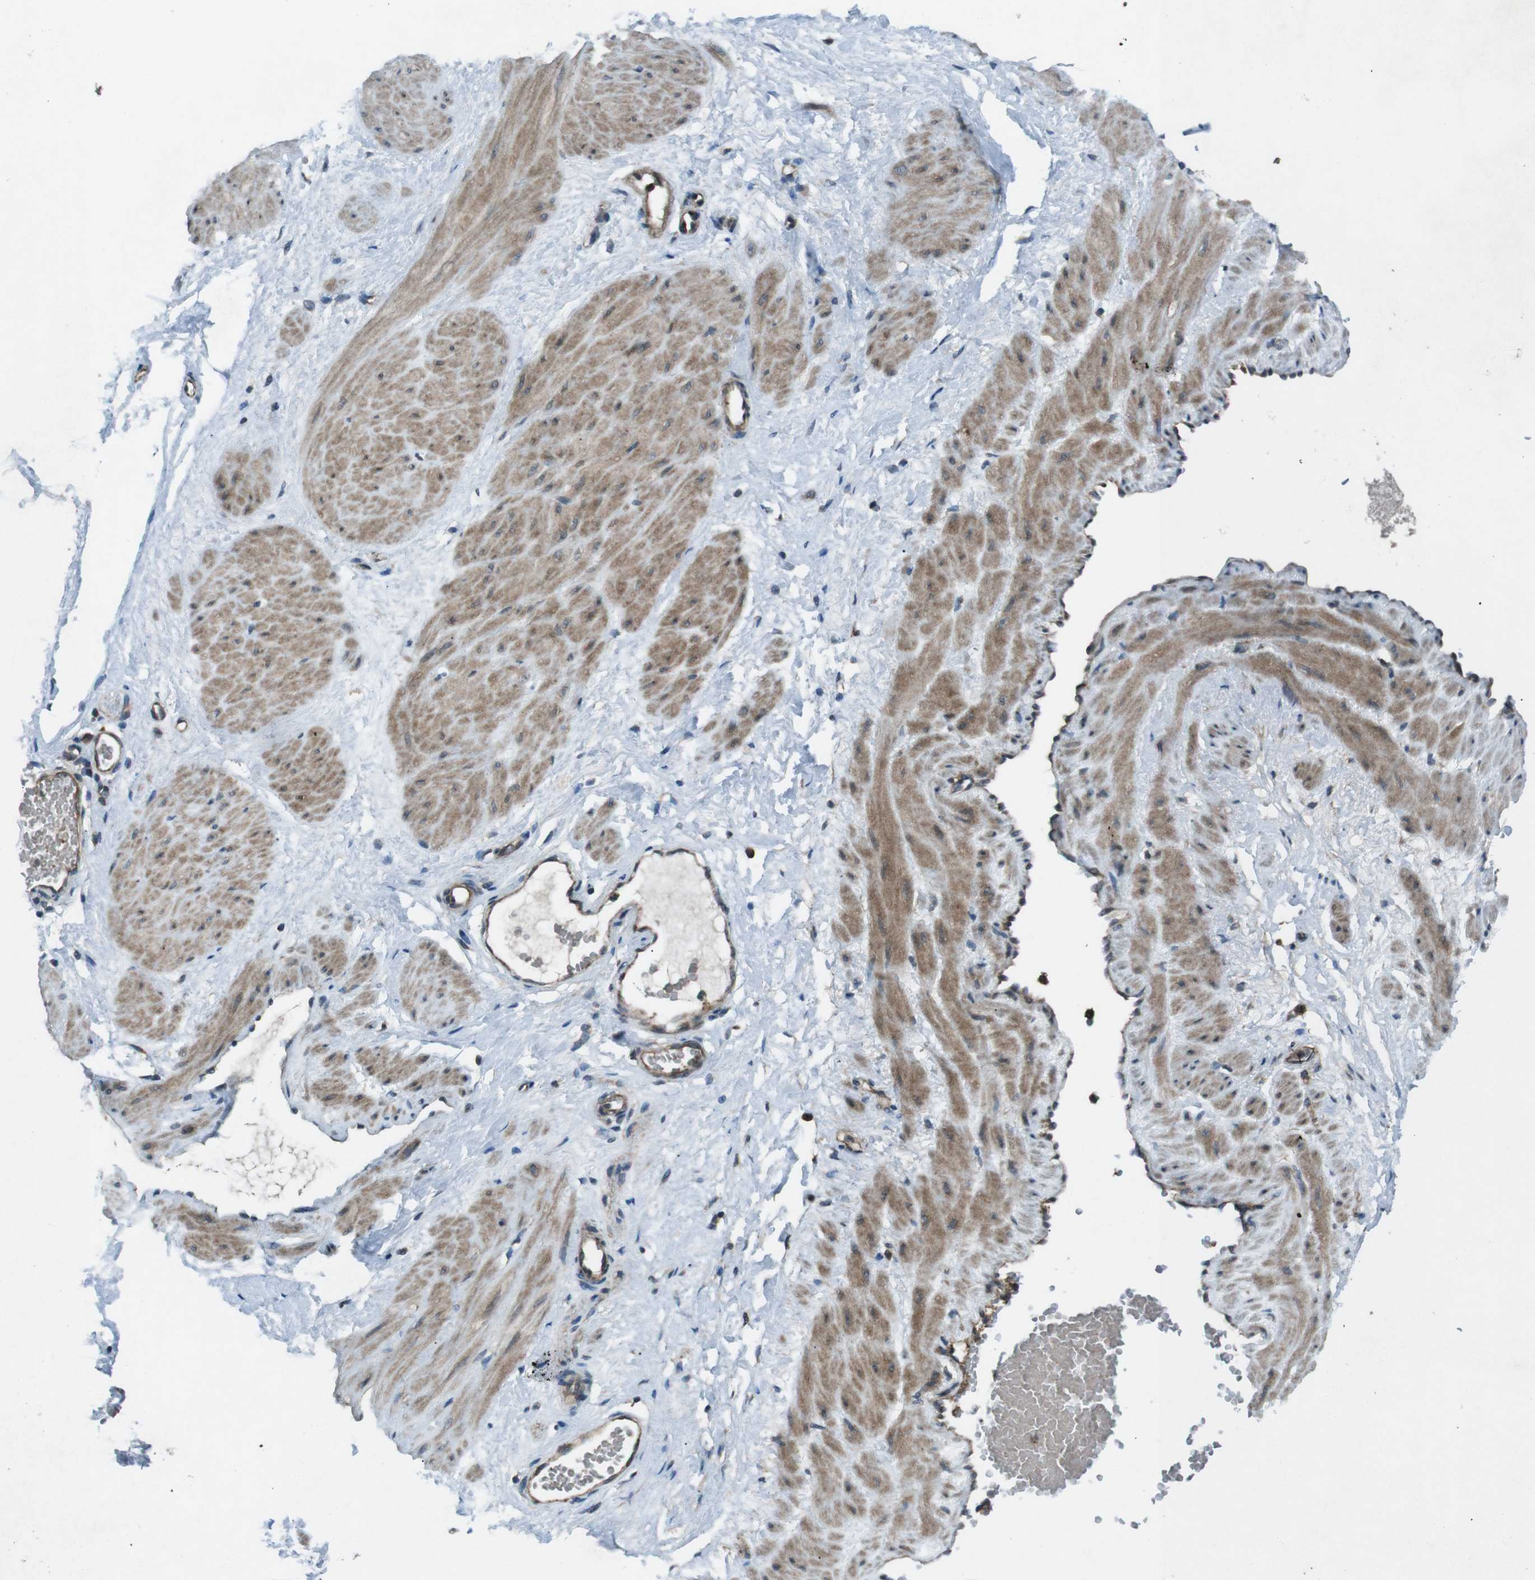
{"staining": {"intensity": "weak", "quantity": ">75%", "location": "cytoplasmic/membranous"}, "tissue": "adipose tissue", "cell_type": "Adipocytes", "image_type": "normal", "snomed": [{"axis": "morphology", "description": "Normal tissue, NOS"}, {"axis": "topography", "description": "Soft tissue"}, {"axis": "topography", "description": "Vascular tissue"}], "caption": "Immunohistochemistry of unremarkable human adipose tissue shows low levels of weak cytoplasmic/membranous expression in about >75% of adipocytes.", "gene": "SLC27A4", "patient": {"sex": "female", "age": 35}}